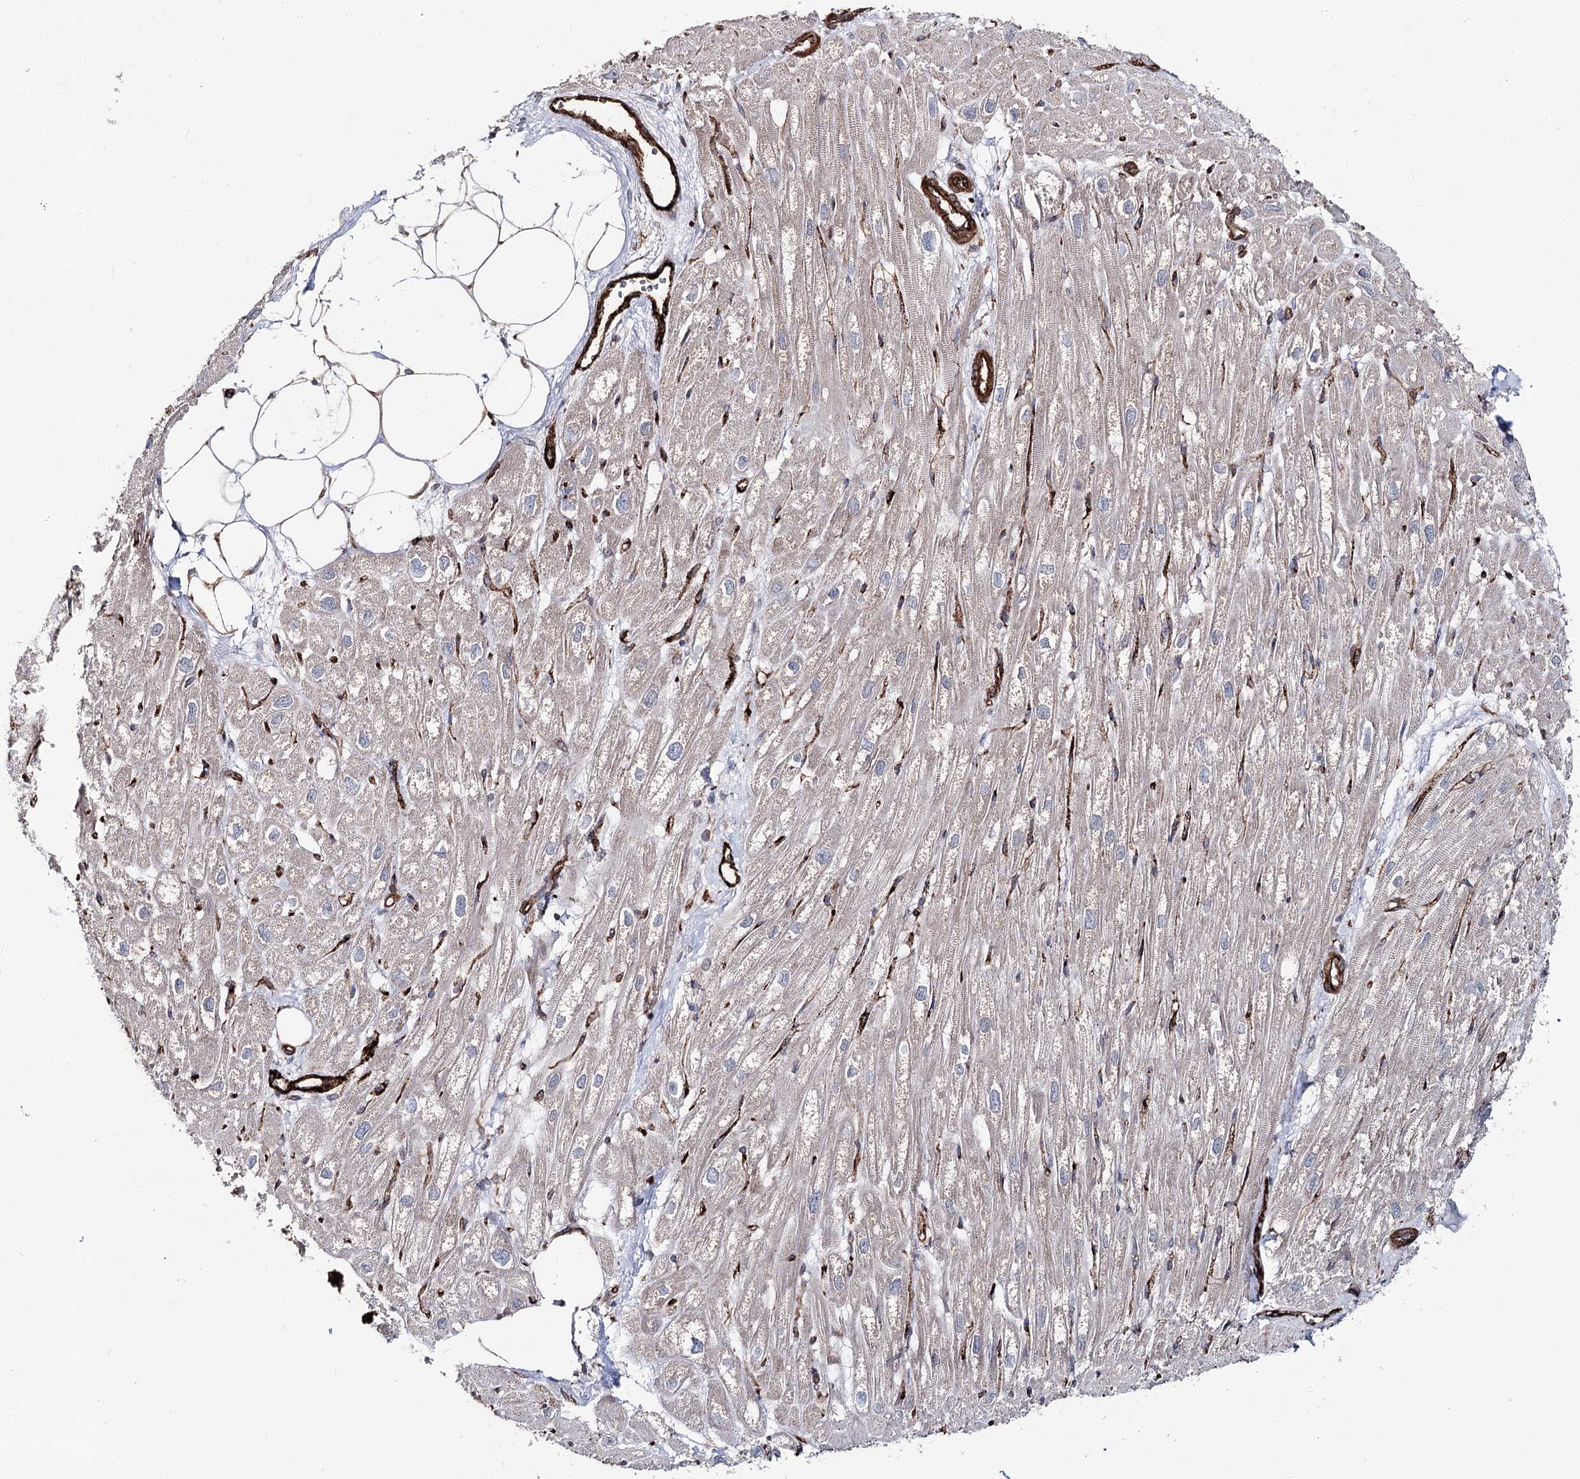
{"staining": {"intensity": "negative", "quantity": "none", "location": "none"}, "tissue": "heart muscle", "cell_type": "Cardiomyocytes", "image_type": "normal", "snomed": [{"axis": "morphology", "description": "Normal tissue, NOS"}, {"axis": "topography", "description": "Heart"}], "caption": "Immunohistochemical staining of unremarkable human heart muscle reveals no significant expression in cardiomyocytes. (DAB (3,3'-diaminobenzidine) immunohistochemistry, high magnification).", "gene": "MIB1", "patient": {"sex": "male", "age": 50}}